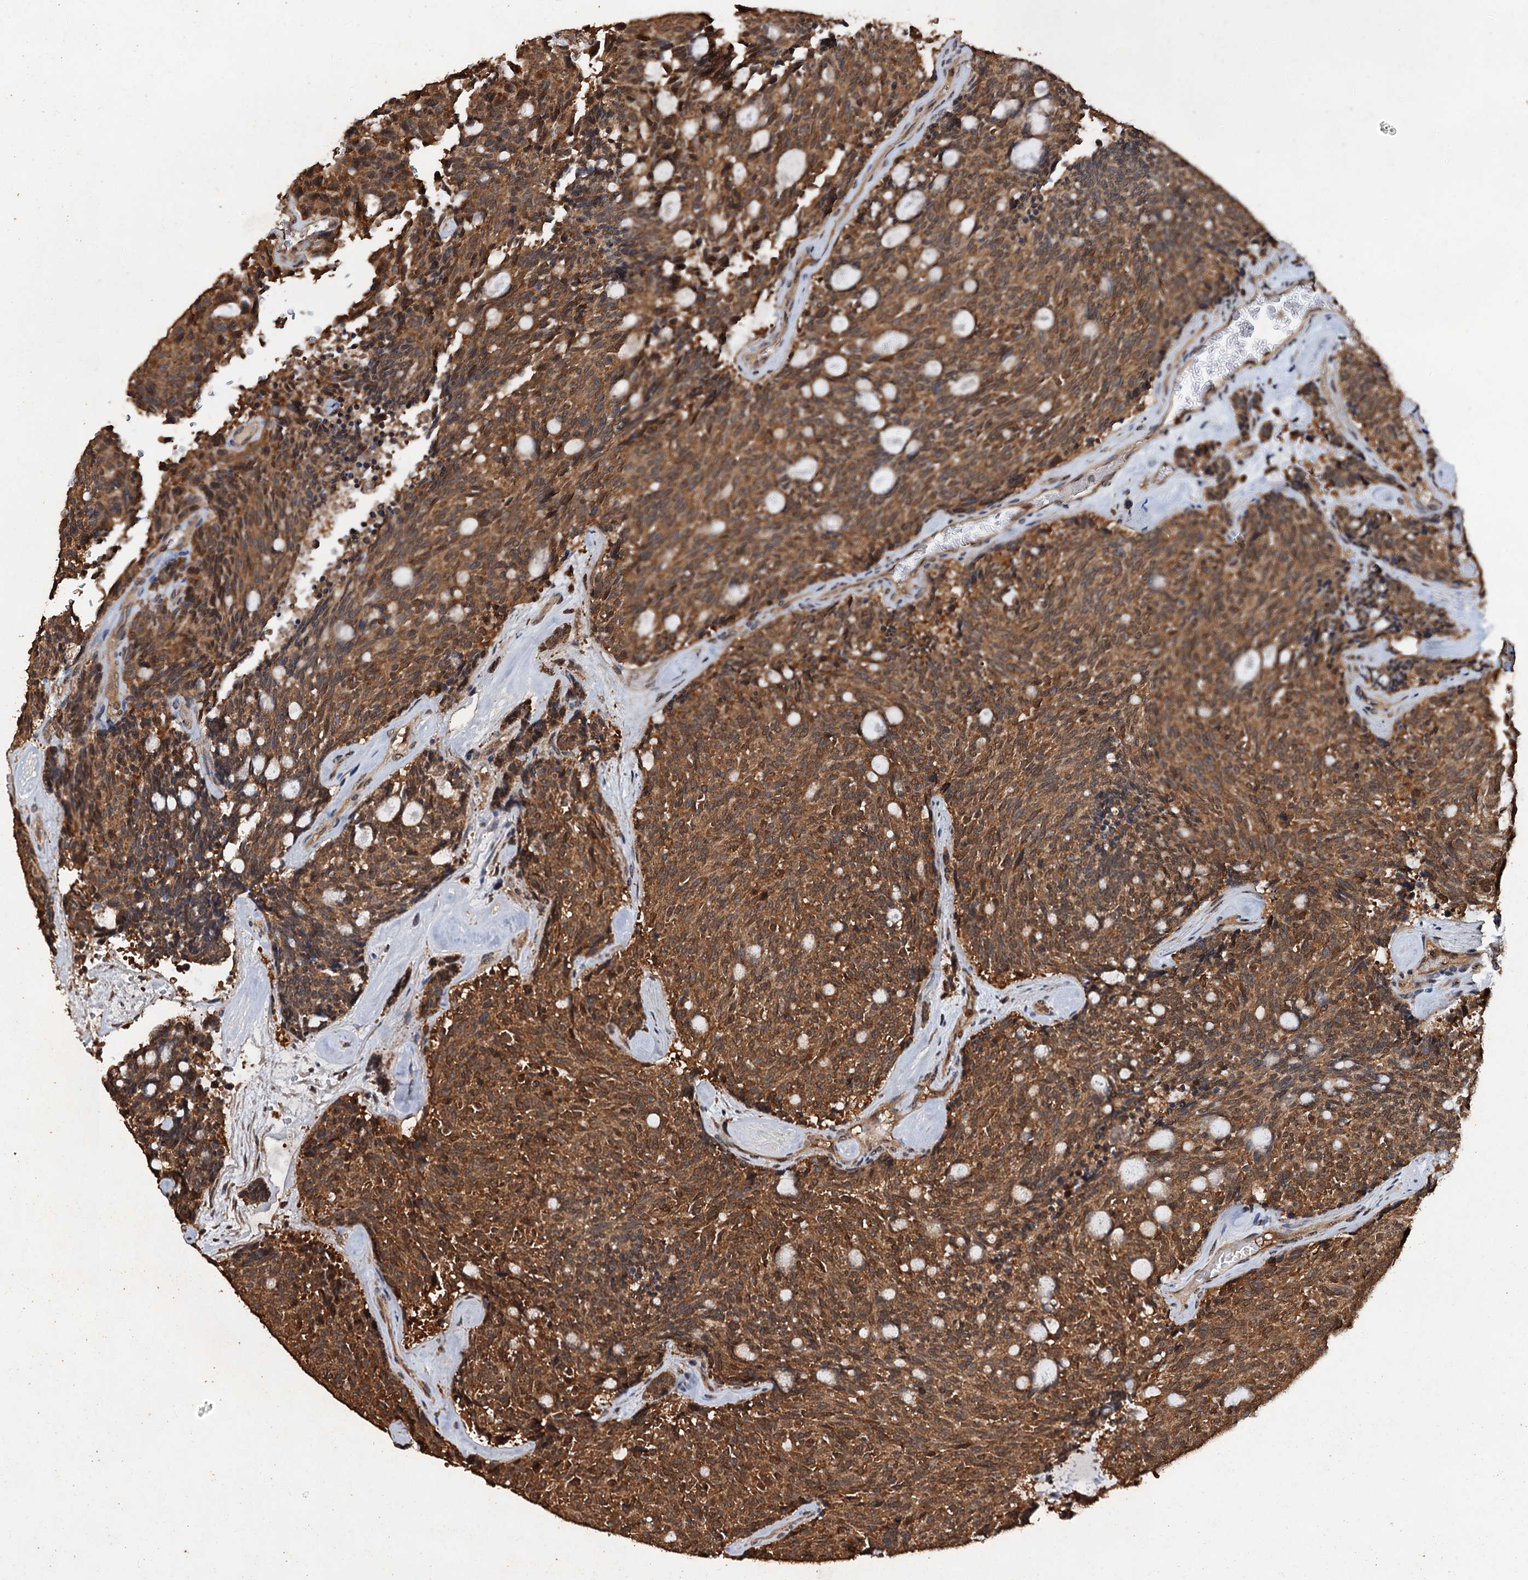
{"staining": {"intensity": "moderate", "quantity": ">75%", "location": "cytoplasmic/membranous"}, "tissue": "carcinoid", "cell_type": "Tumor cells", "image_type": "cancer", "snomed": [{"axis": "morphology", "description": "Carcinoid, malignant, NOS"}, {"axis": "topography", "description": "Pancreas"}], "caption": "Immunohistochemical staining of human malignant carcinoid shows moderate cytoplasmic/membranous protein positivity in about >75% of tumor cells.", "gene": "PSMD9", "patient": {"sex": "female", "age": 54}}